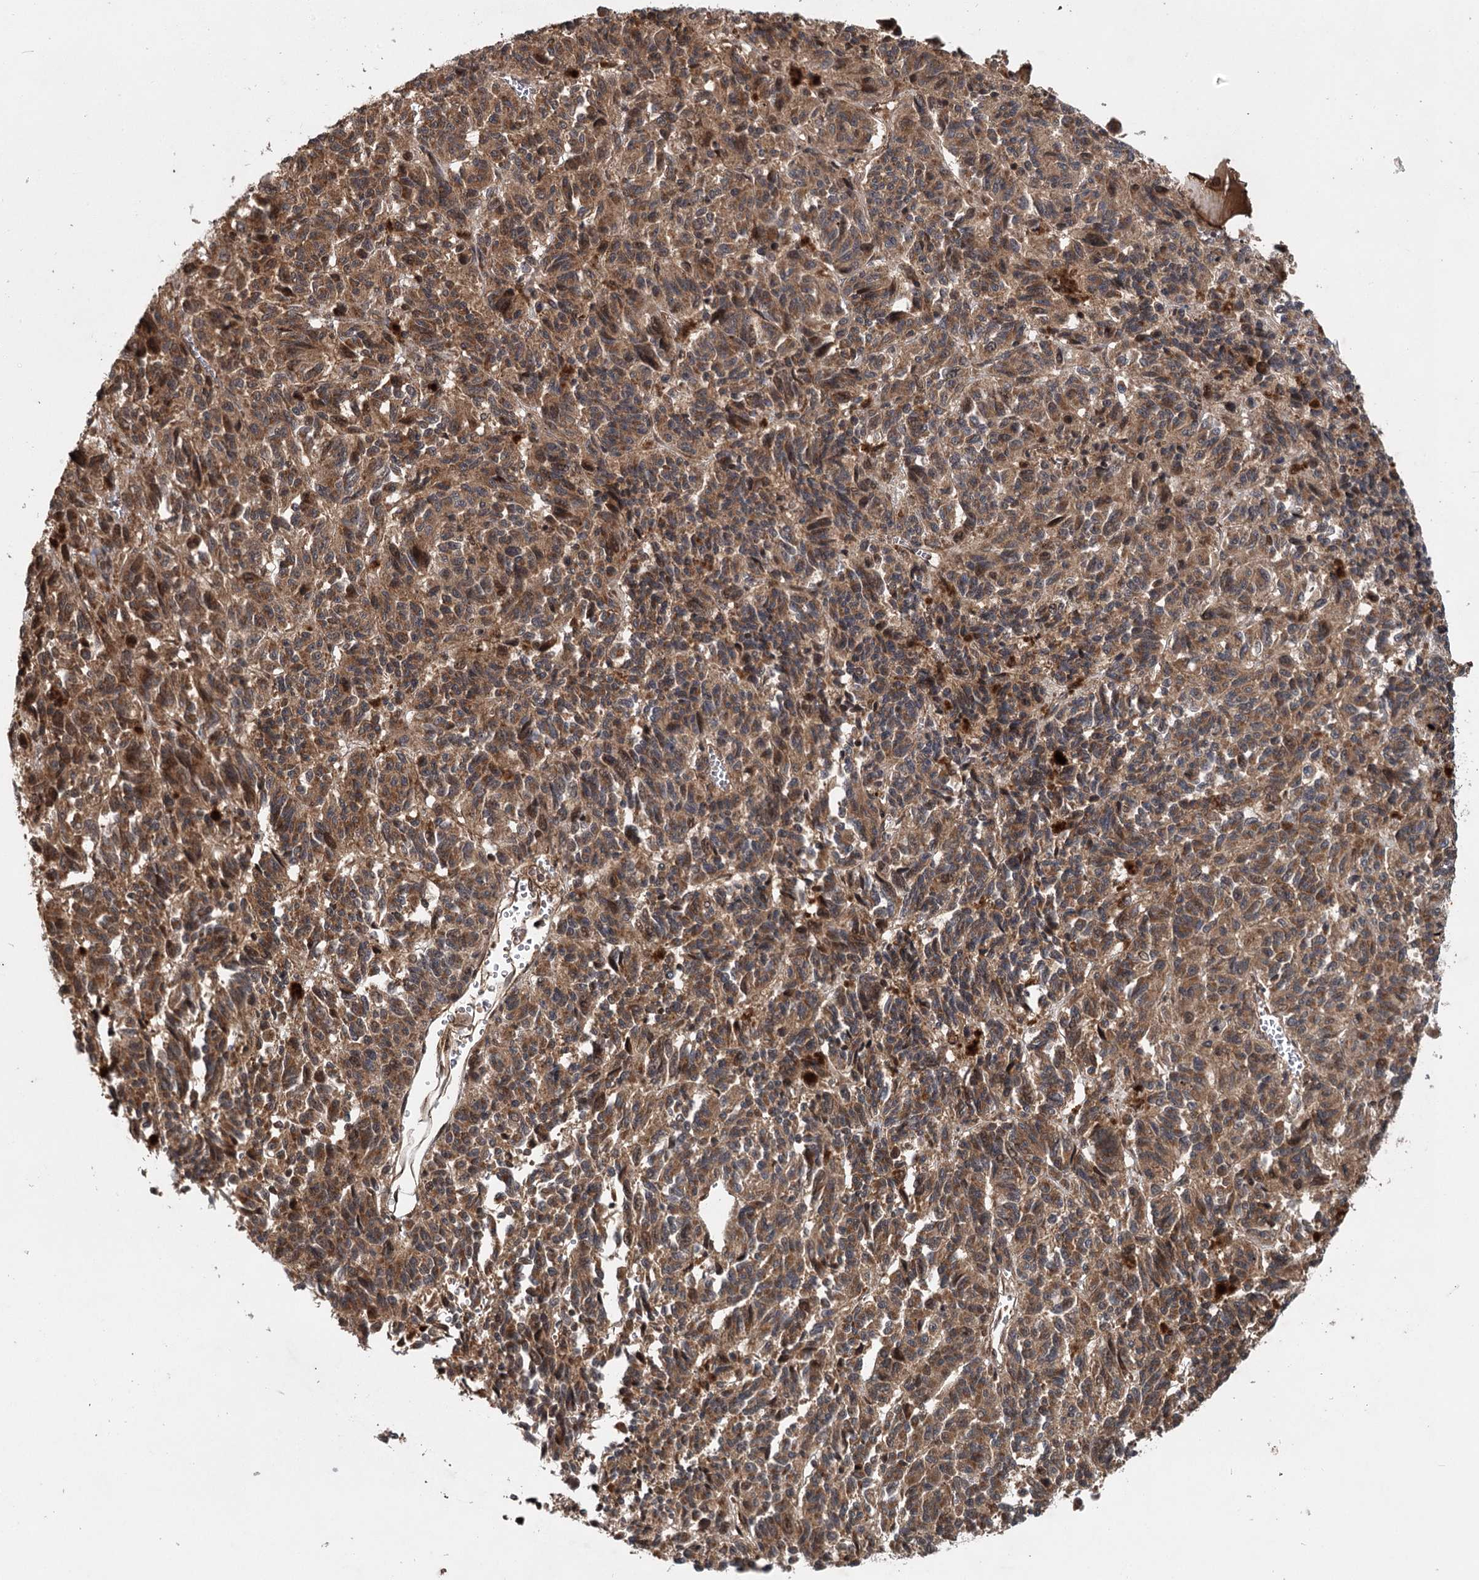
{"staining": {"intensity": "moderate", "quantity": ">75%", "location": "cytoplasmic/membranous"}, "tissue": "melanoma", "cell_type": "Tumor cells", "image_type": "cancer", "snomed": [{"axis": "morphology", "description": "Malignant melanoma, Metastatic site"}, {"axis": "topography", "description": "Lung"}], "caption": "Melanoma stained with immunohistochemistry (IHC) demonstrates moderate cytoplasmic/membranous staining in approximately >75% of tumor cells.", "gene": "INSIG2", "patient": {"sex": "male", "age": 64}}